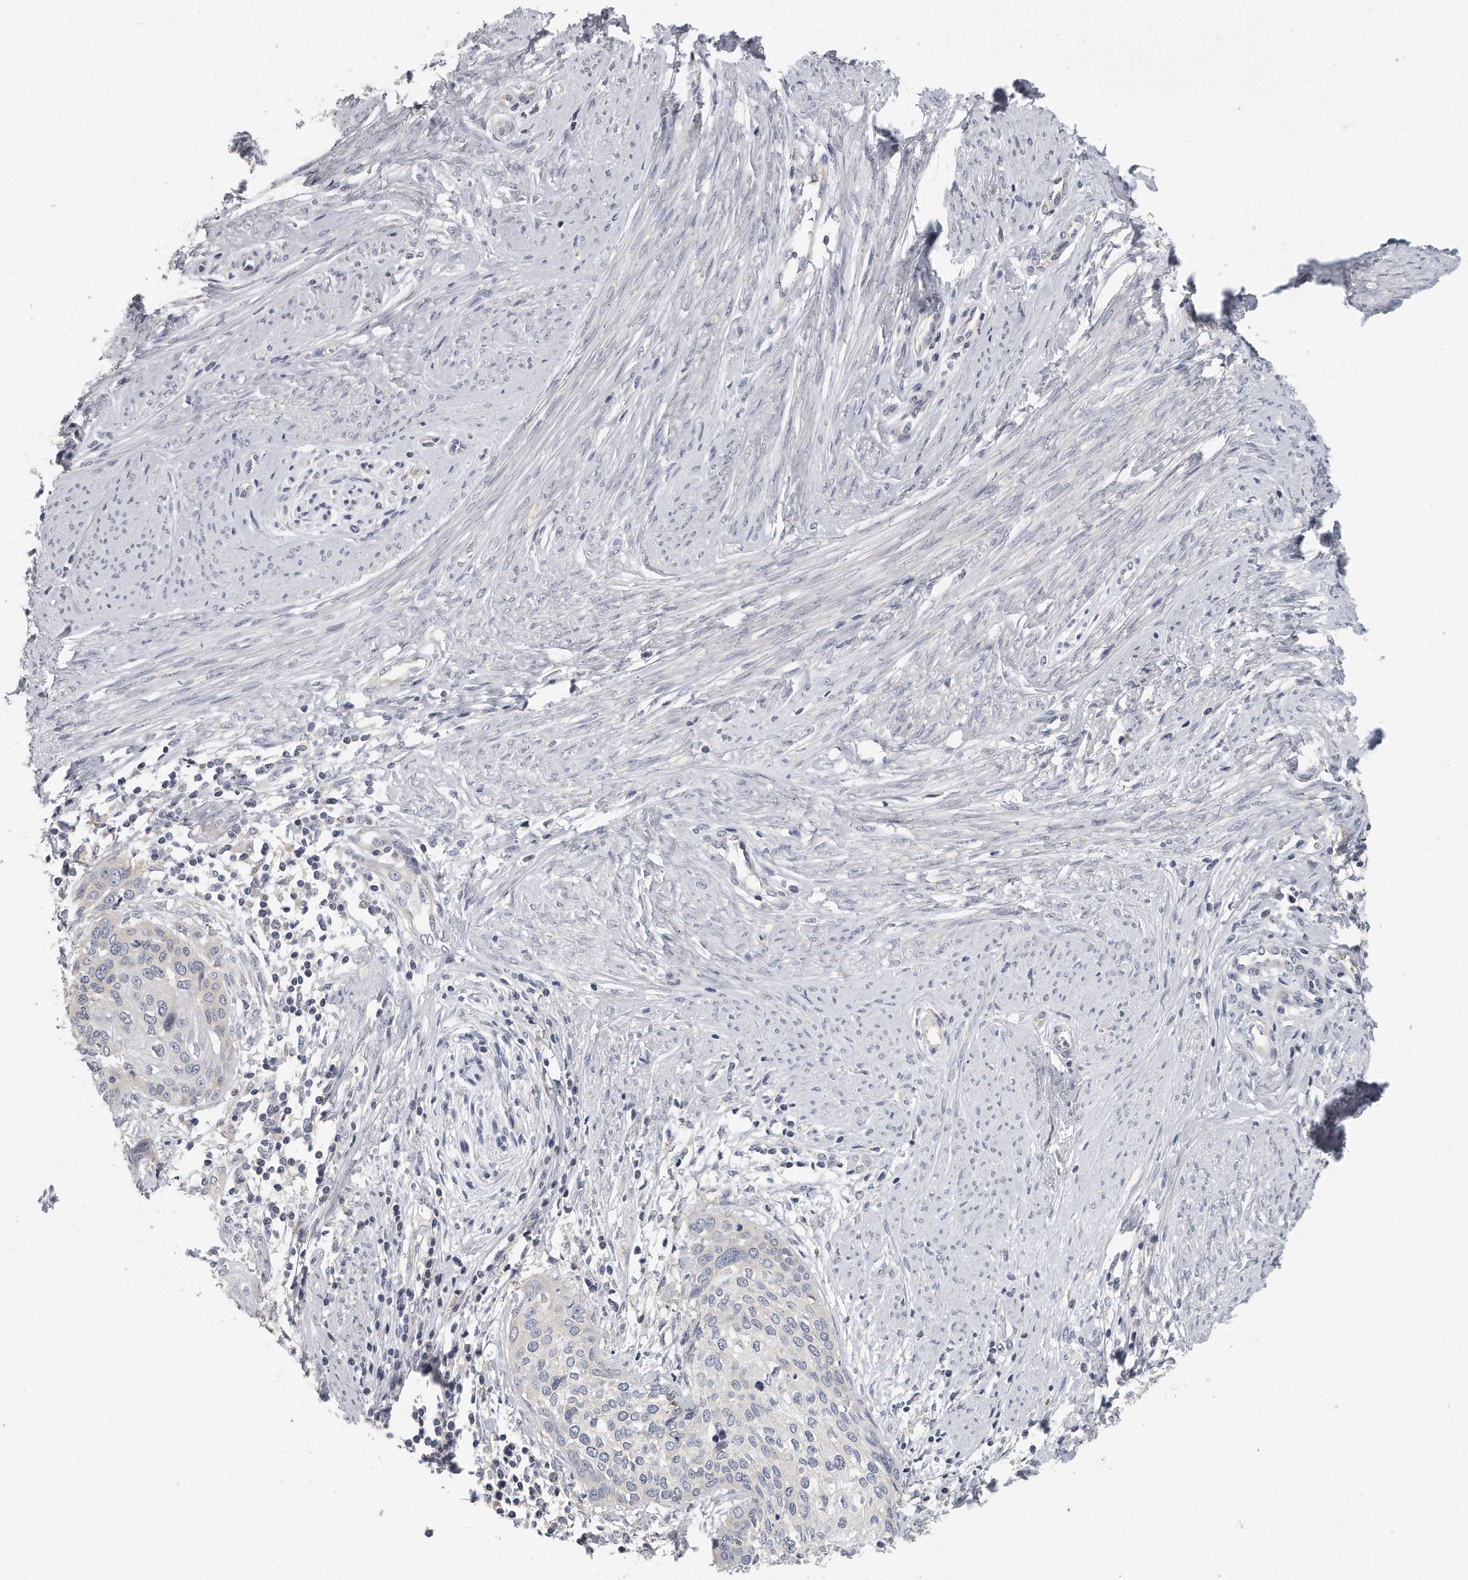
{"staining": {"intensity": "negative", "quantity": "none", "location": "none"}, "tissue": "cervical cancer", "cell_type": "Tumor cells", "image_type": "cancer", "snomed": [{"axis": "morphology", "description": "Squamous cell carcinoma, NOS"}, {"axis": "topography", "description": "Cervix"}], "caption": "IHC photomicrograph of neoplastic tissue: human cervical cancer (squamous cell carcinoma) stained with DAB demonstrates no significant protein staining in tumor cells.", "gene": "EIF3I", "patient": {"sex": "female", "age": 37}}